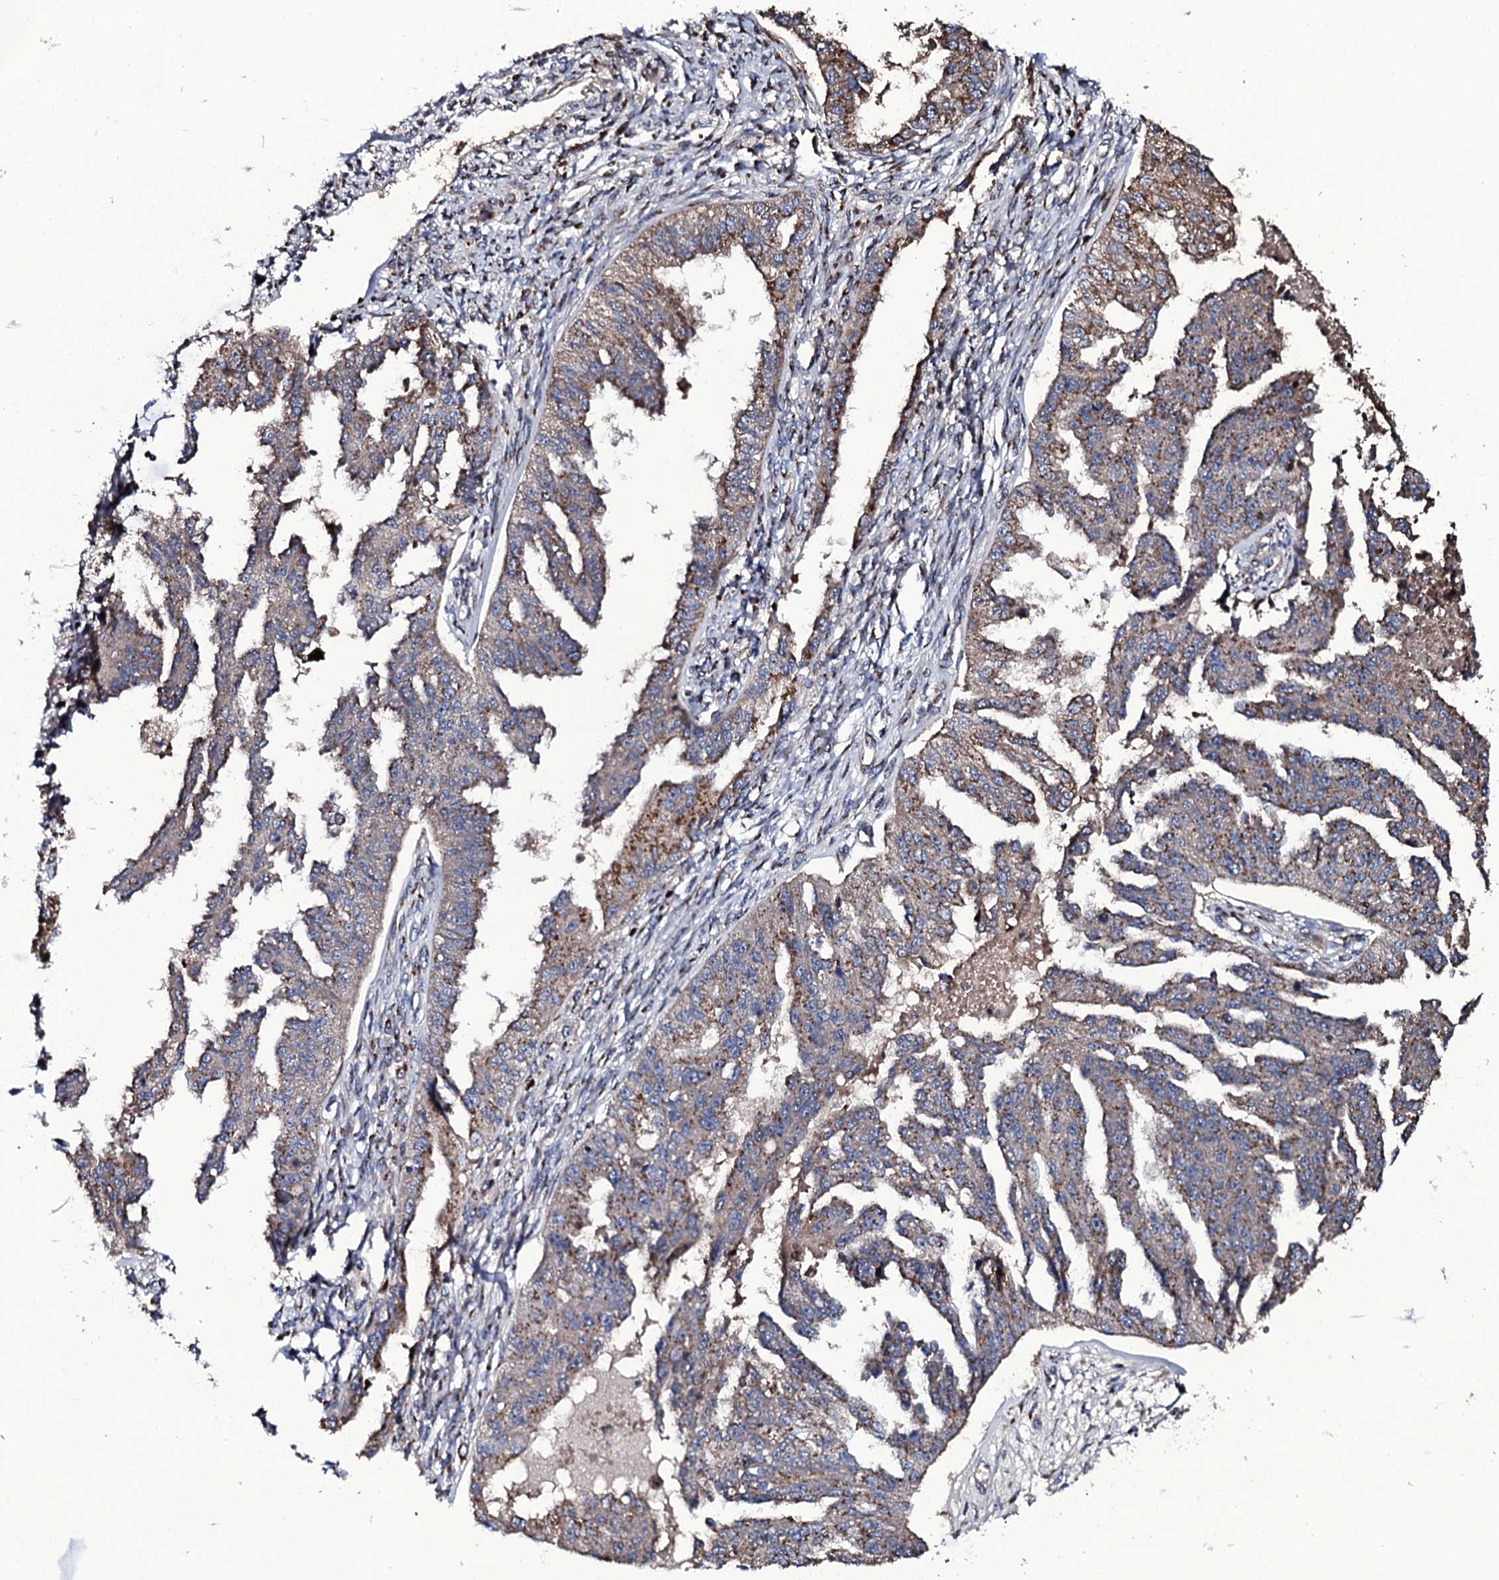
{"staining": {"intensity": "weak", "quantity": "25%-75%", "location": "cytoplasmic/membranous"}, "tissue": "ovarian cancer", "cell_type": "Tumor cells", "image_type": "cancer", "snomed": [{"axis": "morphology", "description": "Cystadenocarcinoma, serous, NOS"}, {"axis": "topography", "description": "Ovary"}], "caption": "DAB immunohistochemical staining of ovarian cancer exhibits weak cytoplasmic/membranous protein positivity in approximately 25%-75% of tumor cells.", "gene": "PLET1", "patient": {"sex": "female", "age": 58}}